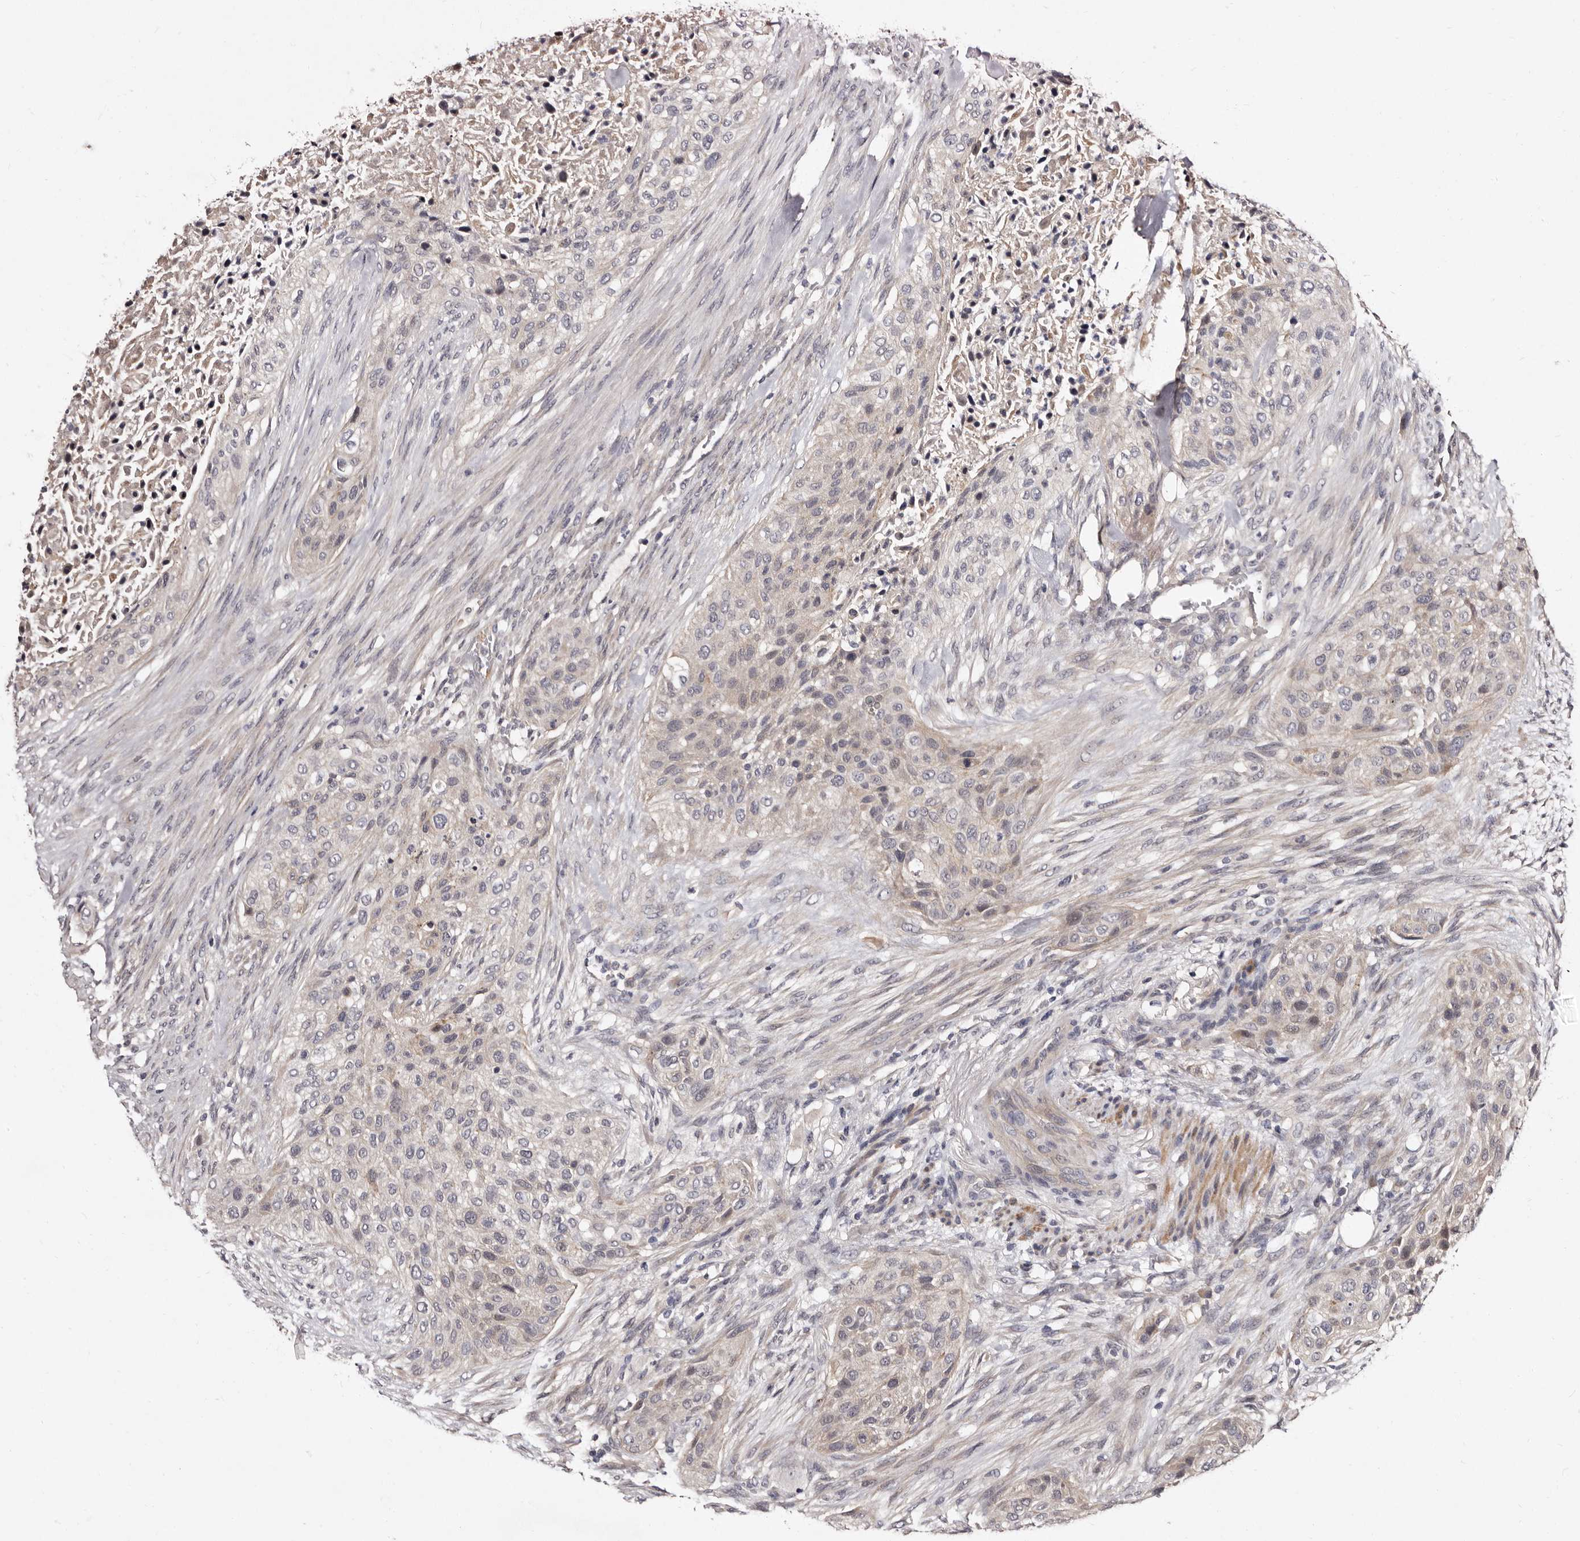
{"staining": {"intensity": "weak", "quantity": "<25%", "location": "cytoplasmic/membranous"}, "tissue": "urothelial cancer", "cell_type": "Tumor cells", "image_type": "cancer", "snomed": [{"axis": "morphology", "description": "Urothelial carcinoma, High grade"}, {"axis": "topography", "description": "Urinary bladder"}], "caption": "Immunohistochemistry (IHC) image of neoplastic tissue: urothelial carcinoma (high-grade) stained with DAB (3,3'-diaminobenzidine) reveals no significant protein positivity in tumor cells.", "gene": "LANCL2", "patient": {"sex": "male", "age": 35}}